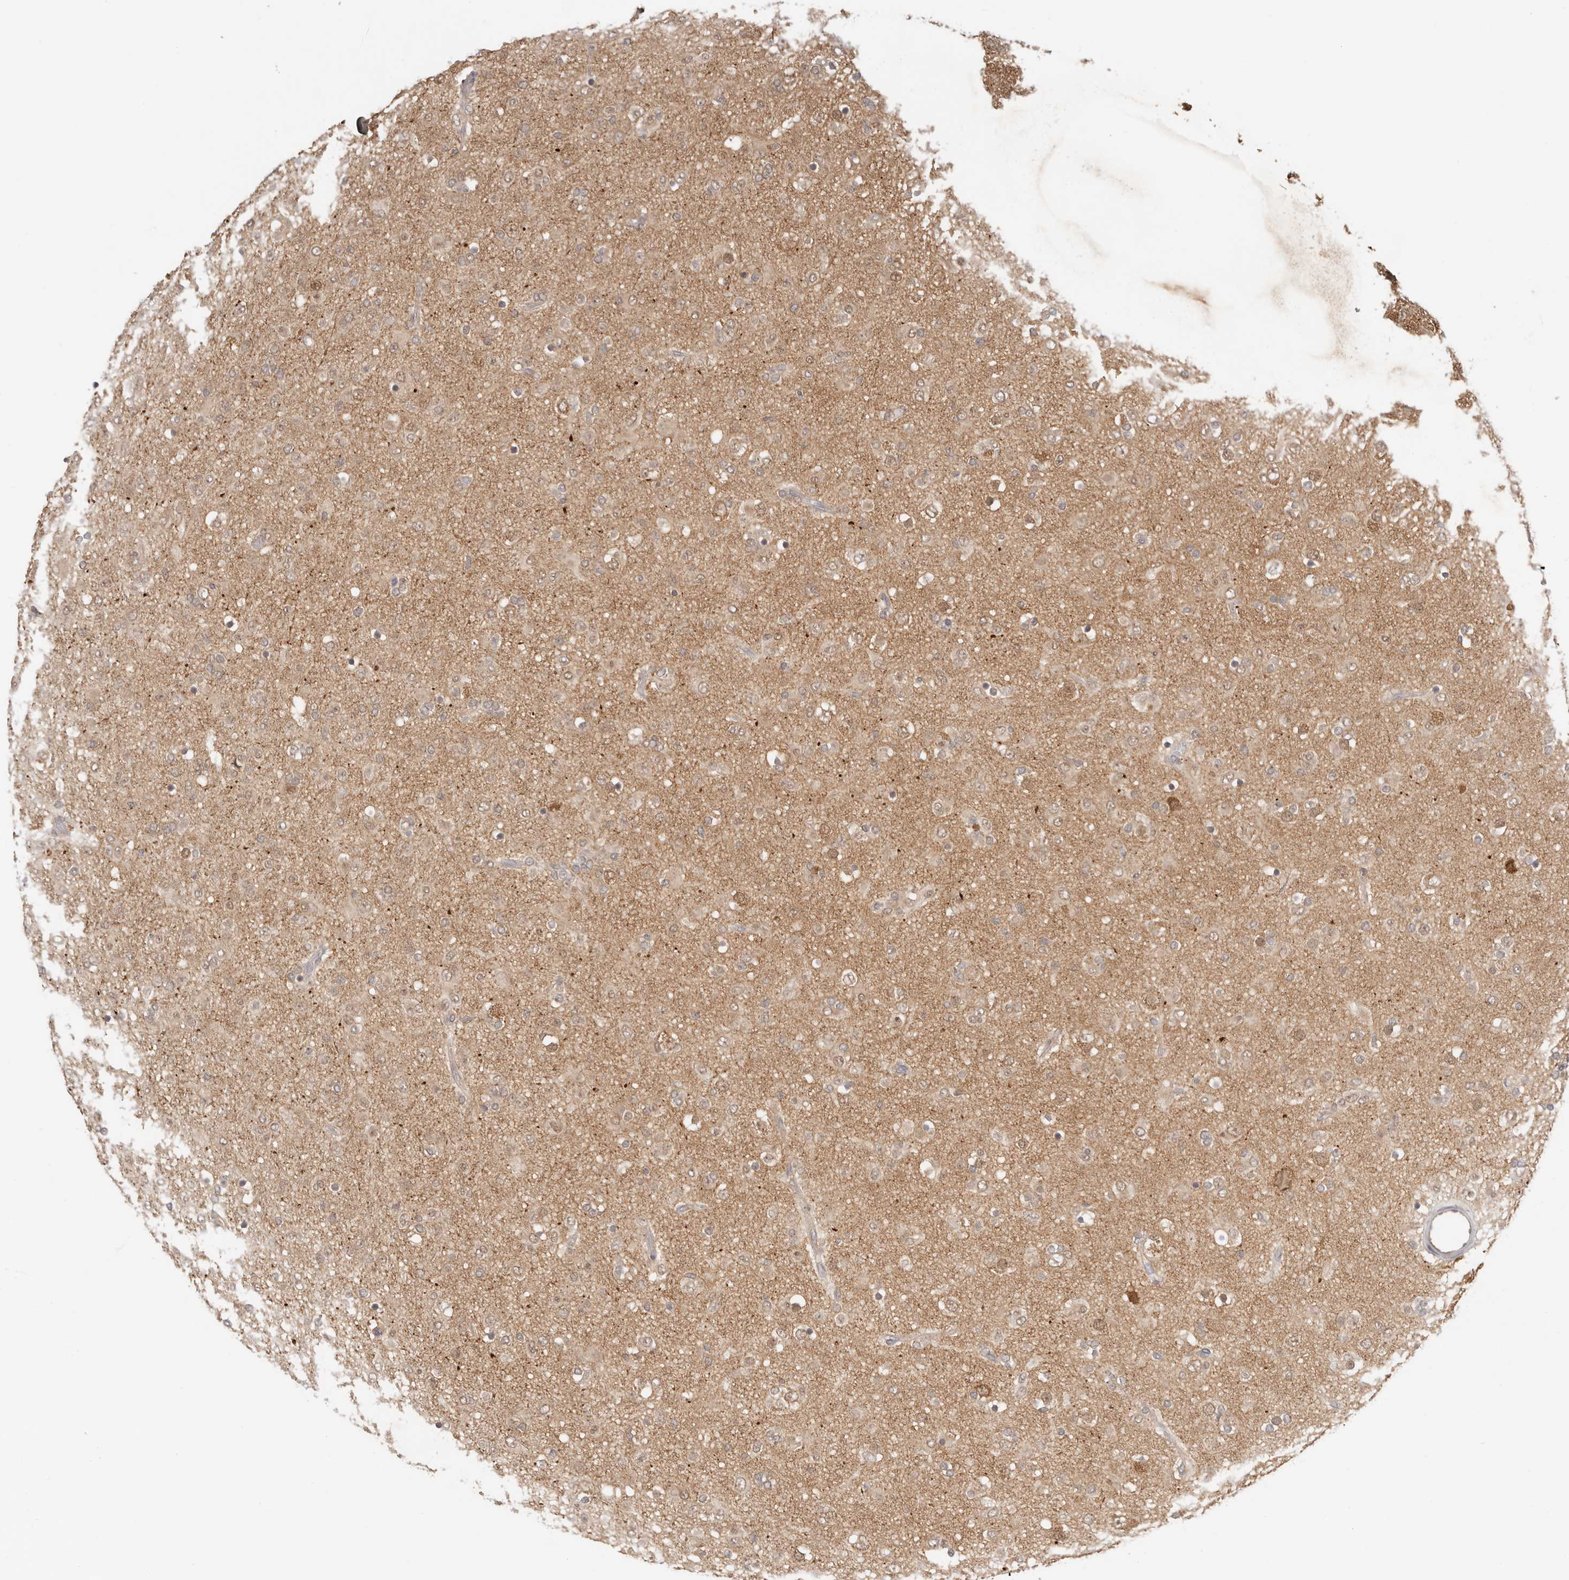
{"staining": {"intensity": "moderate", "quantity": "<25%", "location": "cytoplasmic/membranous,nuclear"}, "tissue": "glioma", "cell_type": "Tumor cells", "image_type": "cancer", "snomed": [{"axis": "morphology", "description": "Glioma, malignant, Low grade"}, {"axis": "topography", "description": "Brain"}], "caption": "A photomicrograph of malignant low-grade glioma stained for a protein shows moderate cytoplasmic/membranous and nuclear brown staining in tumor cells.", "gene": "LARP7", "patient": {"sex": "male", "age": 65}}